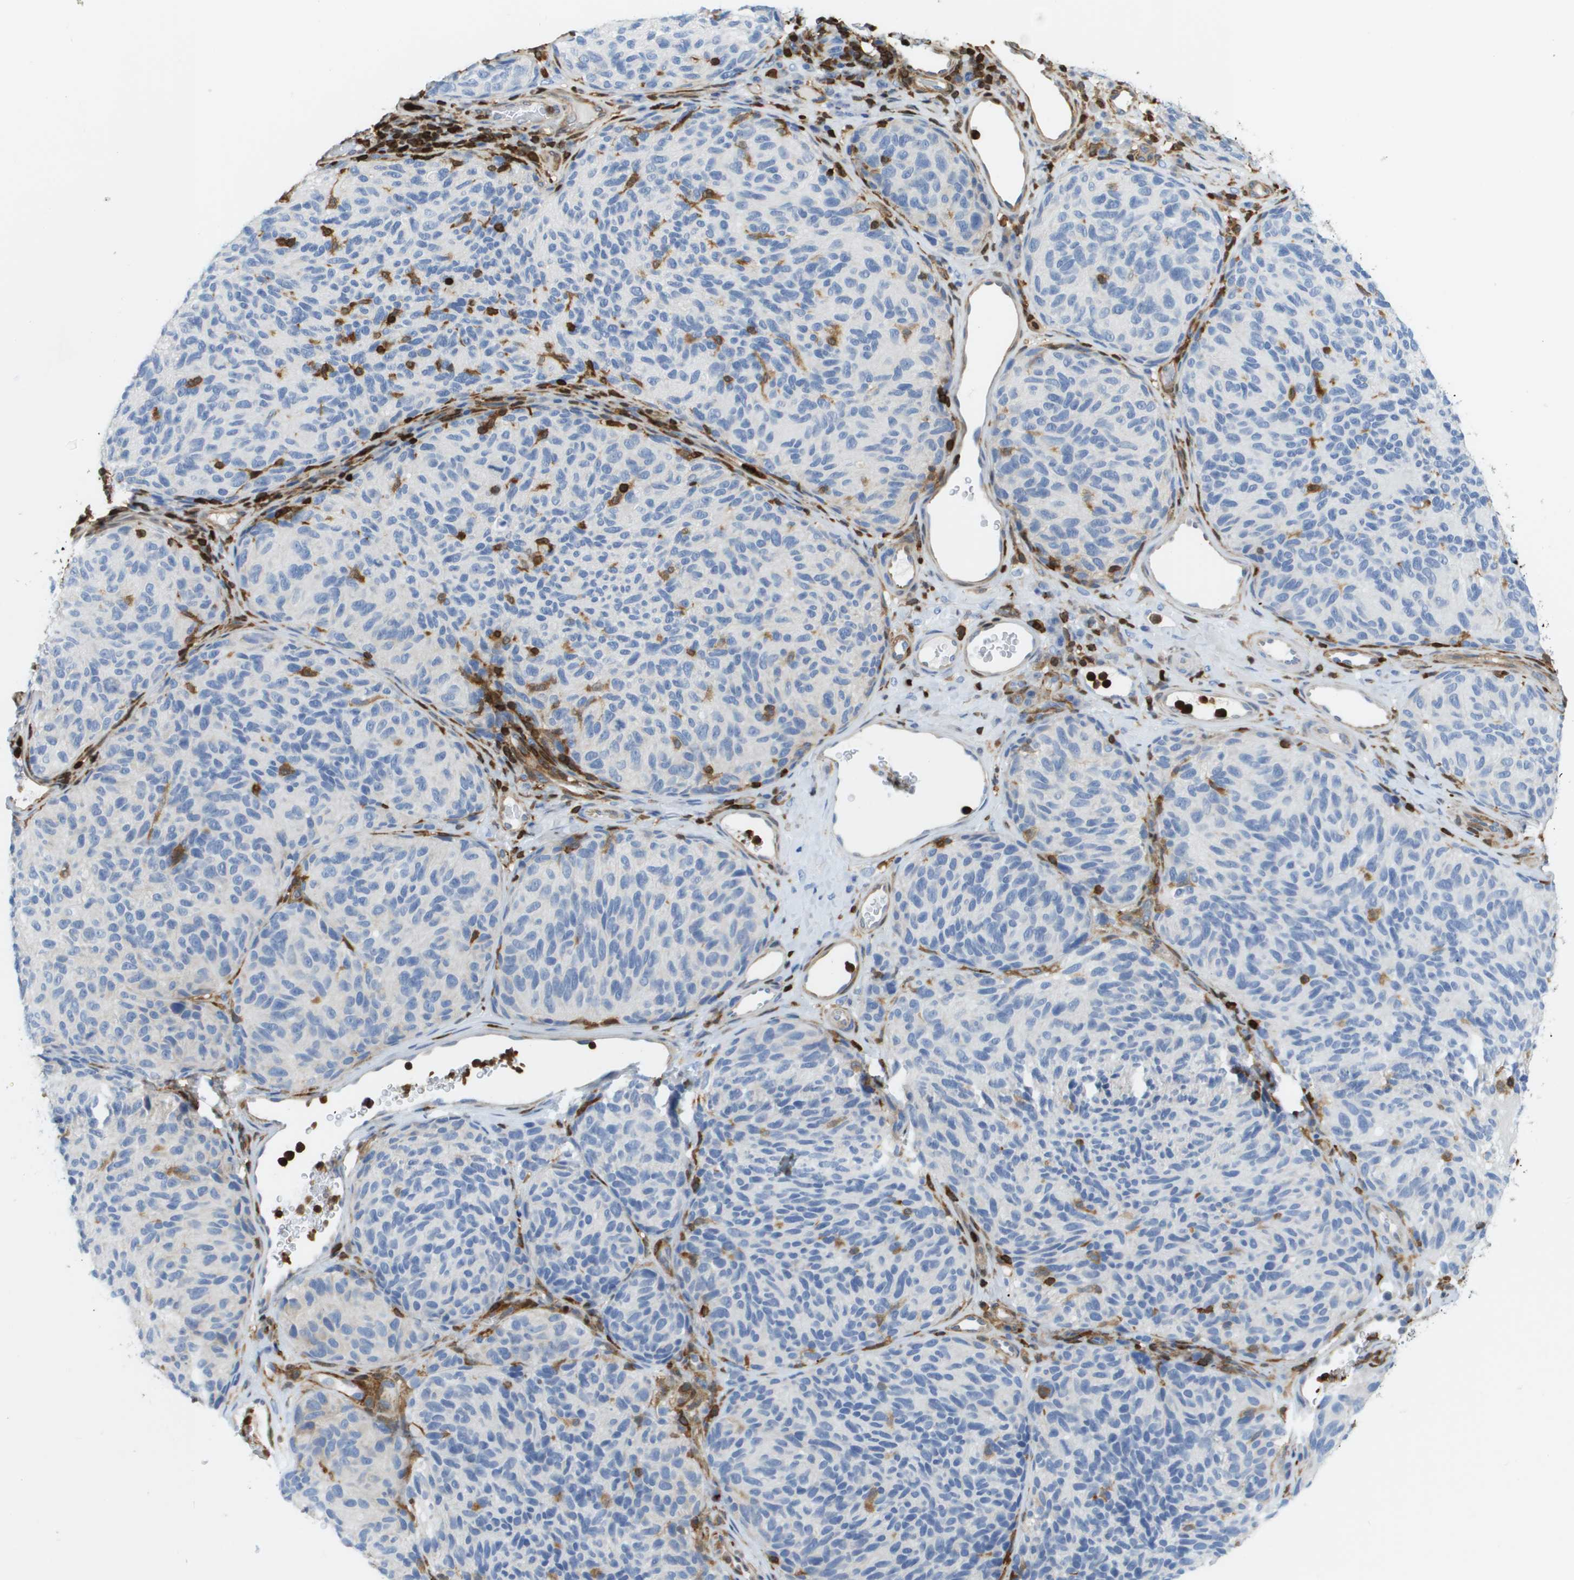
{"staining": {"intensity": "negative", "quantity": "none", "location": "none"}, "tissue": "melanoma", "cell_type": "Tumor cells", "image_type": "cancer", "snomed": [{"axis": "morphology", "description": "Malignant melanoma, NOS"}, {"axis": "topography", "description": "Skin"}], "caption": "IHC micrograph of human melanoma stained for a protein (brown), which displays no positivity in tumor cells.", "gene": "DOCK5", "patient": {"sex": "female", "age": 73}}